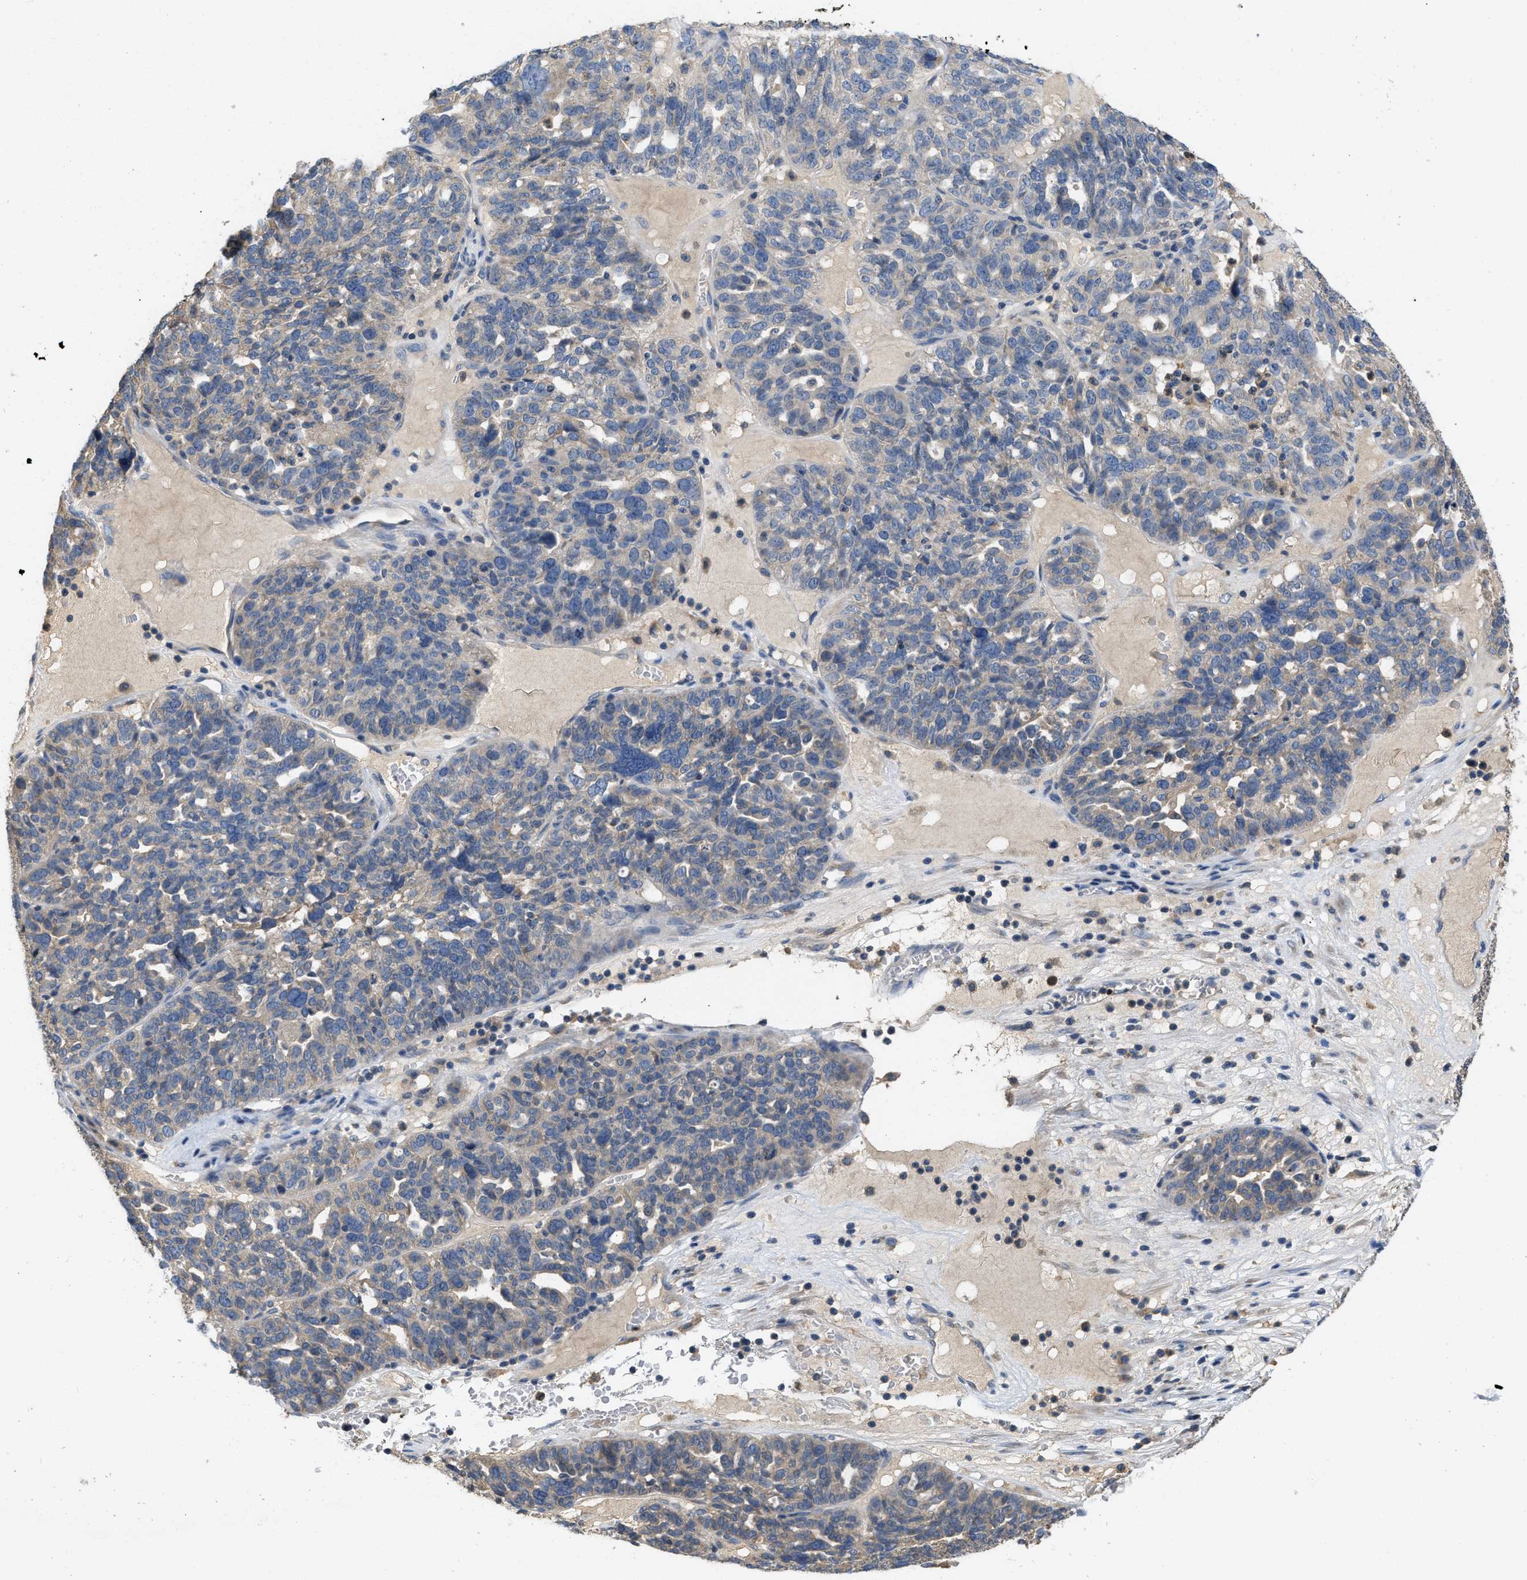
{"staining": {"intensity": "weak", "quantity": "<25%", "location": "cytoplasmic/membranous"}, "tissue": "ovarian cancer", "cell_type": "Tumor cells", "image_type": "cancer", "snomed": [{"axis": "morphology", "description": "Cystadenocarcinoma, serous, NOS"}, {"axis": "topography", "description": "Ovary"}], "caption": "Immunohistochemical staining of human ovarian cancer demonstrates no significant positivity in tumor cells.", "gene": "RNF216", "patient": {"sex": "female", "age": 59}}